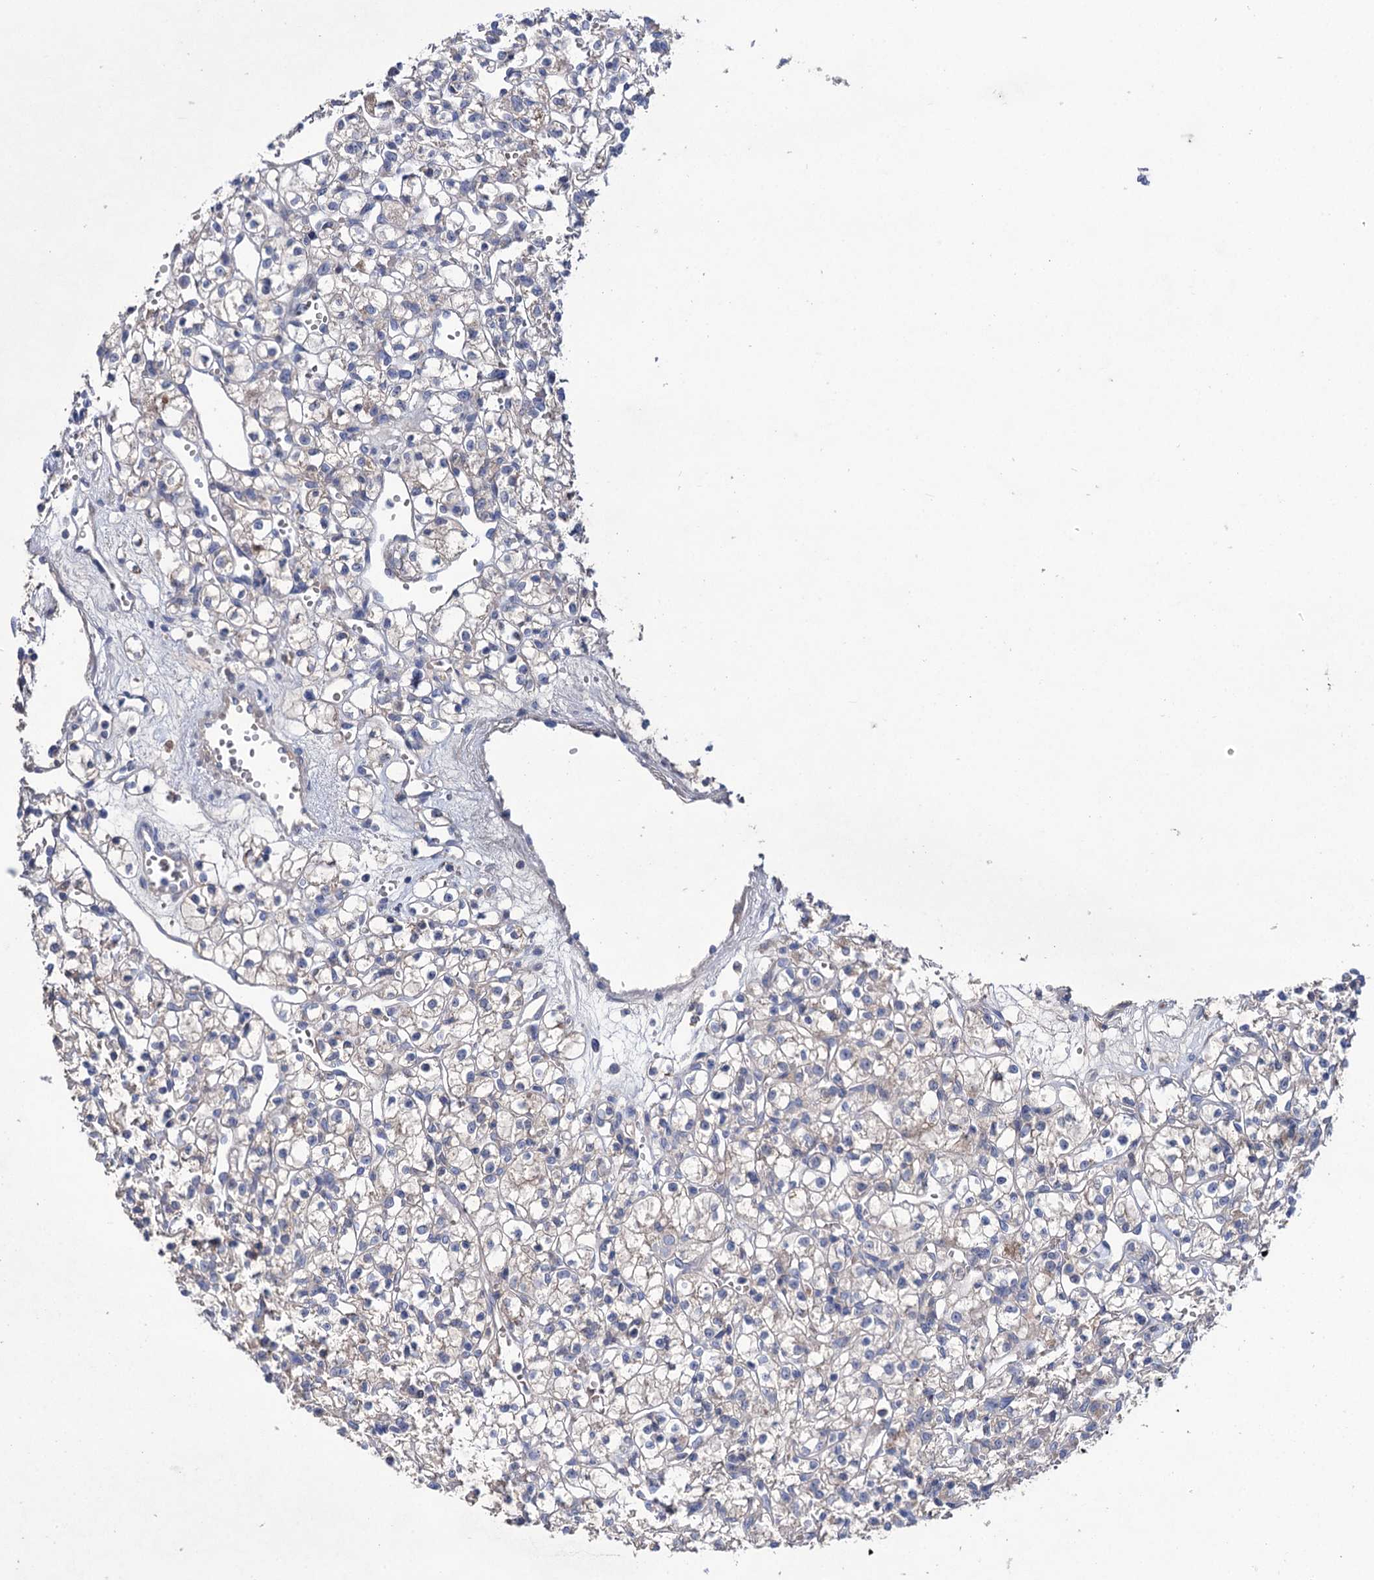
{"staining": {"intensity": "negative", "quantity": "none", "location": "none"}, "tissue": "renal cancer", "cell_type": "Tumor cells", "image_type": "cancer", "snomed": [{"axis": "morphology", "description": "Adenocarcinoma, NOS"}, {"axis": "topography", "description": "Kidney"}], "caption": "The image reveals no significant staining in tumor cells of adenocarcinoma (renal).", "gene": "PPP1R32", "patient": {"sex": "female", "age": 59}}